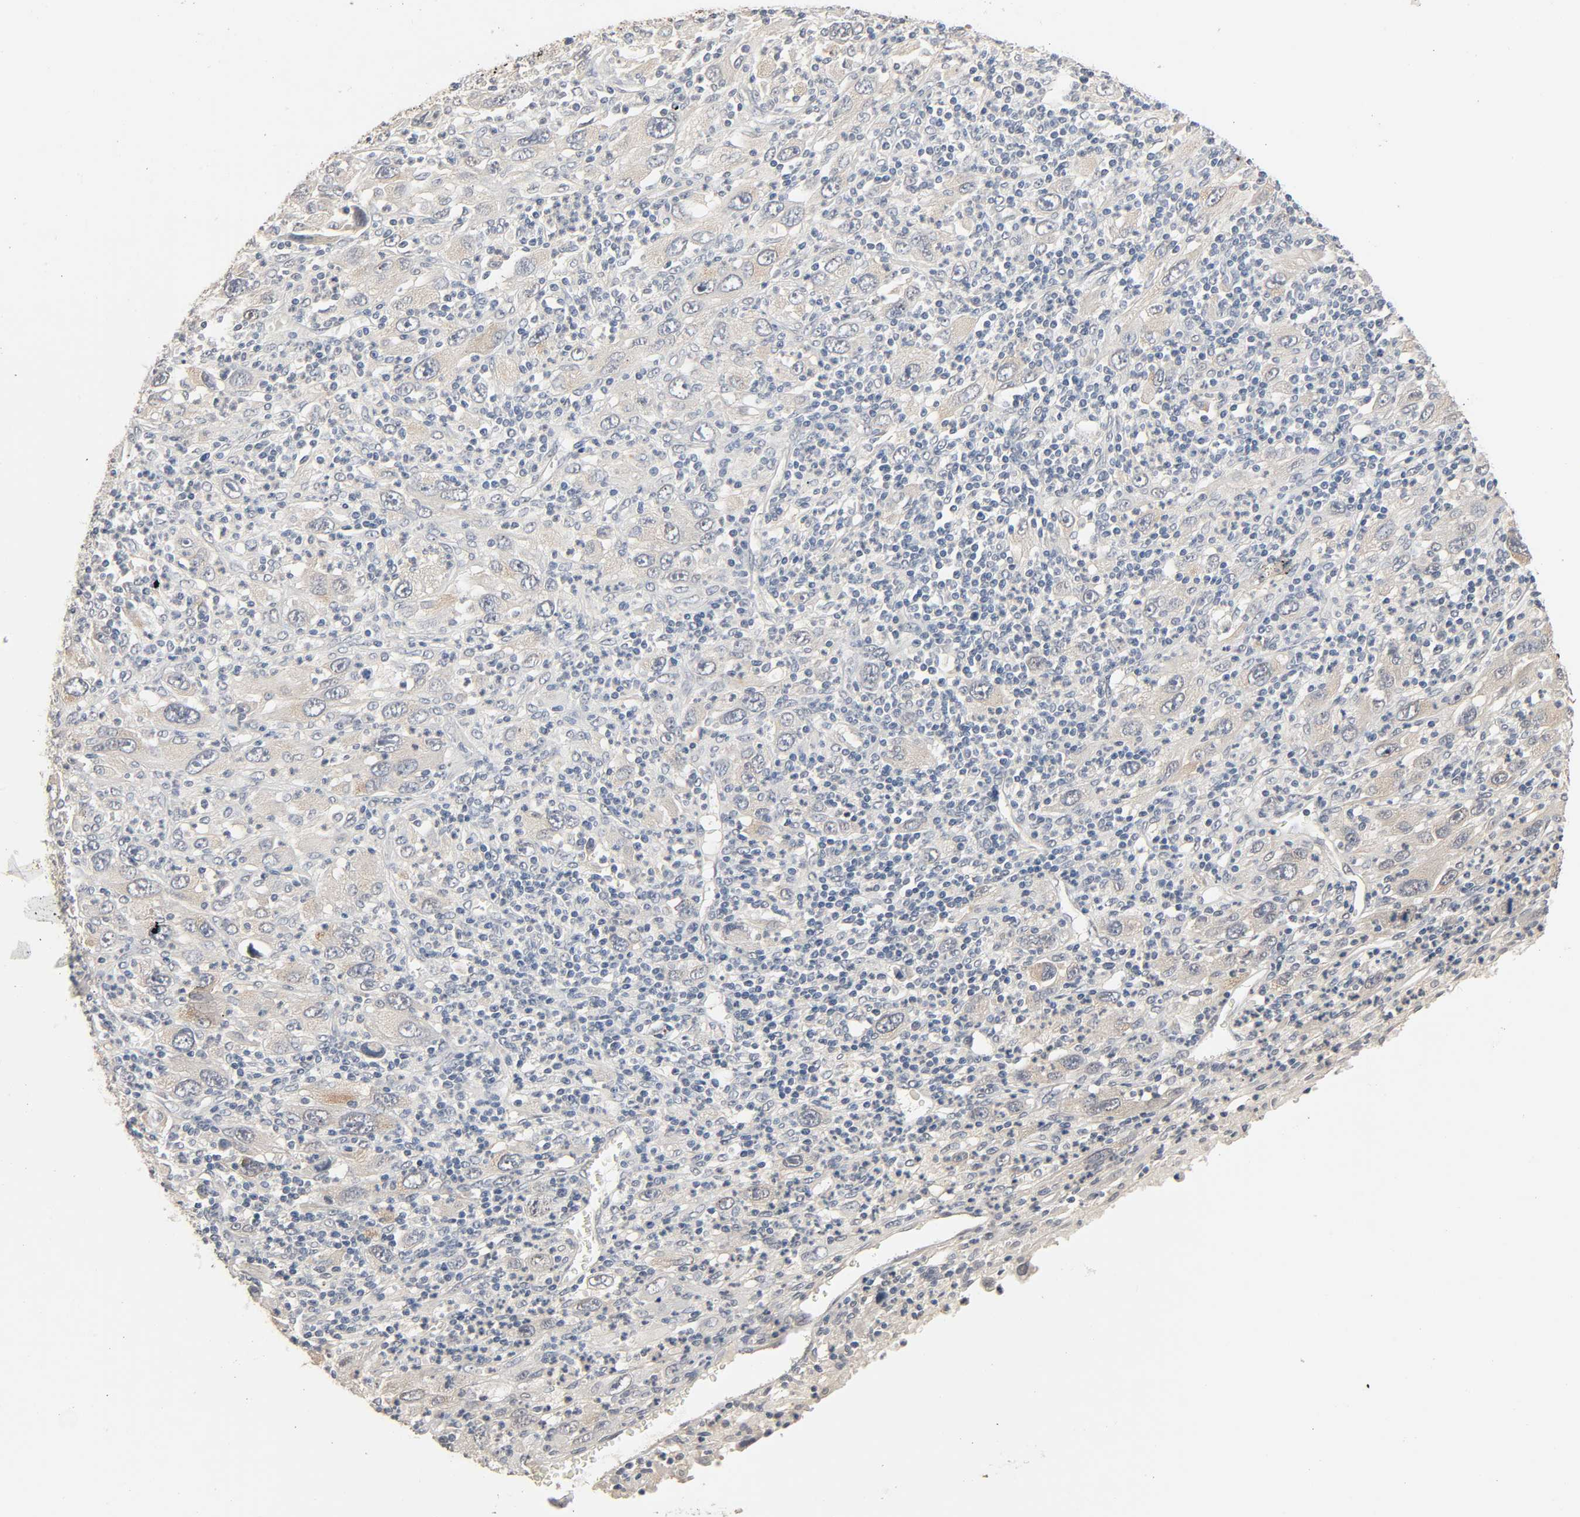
{"staining": {"intensity": "negative", "quantity": "none", "location": "none"}, "tissue": "melanoma", "cell_type": "Tumor cells", "image_type": "cancer", "snomed": [{"axis": "morphology", "description": "Malignant melanoma, Metastatic site"}, {"axis": "topography", "description": "Skin"}], "caption": "A photomicrograph of human melanoma is negative for staining in tumor cells.", "gene": "MAGEA8", "patient": {"sex": "female", "age": 56}}